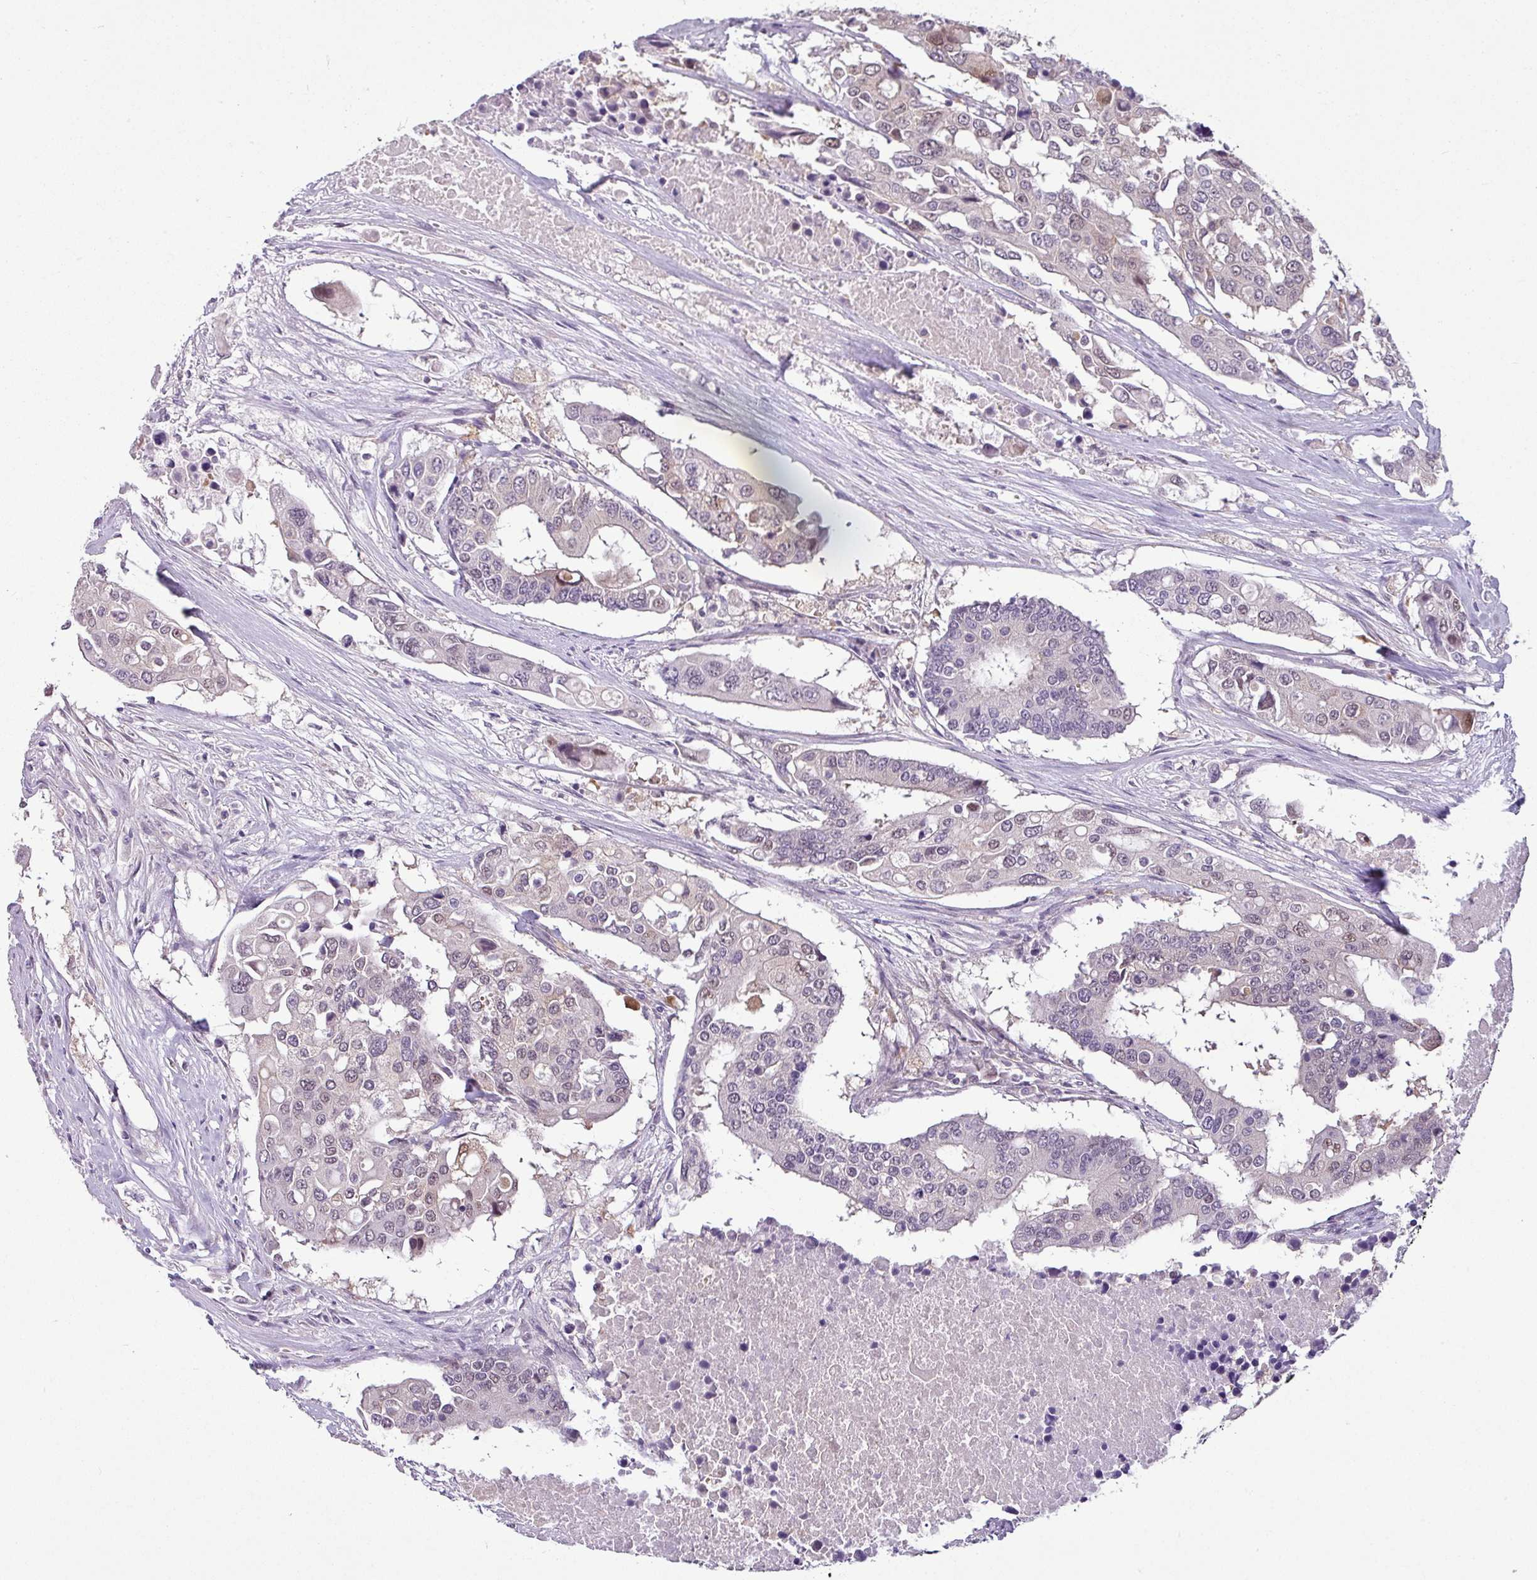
{"staining": {"intensity": "weak", "quantity": "<25%", "location": "nuclear"}, "tissue": "colorectal cancer", "cell_type": "Tumor cells", "image_type": "cancer", "snomed": [{"axis": "morphology", "description": "Adenocarcinoma, NOS"}, {"axis": "topography", "description": "Colon"}], "caption": "The histopathology image exhibits no staining of tumor cells in colorectal adenocarcinoma.", "gene": "TTLL12", "patient": {"sex": "male", "age": 77}}